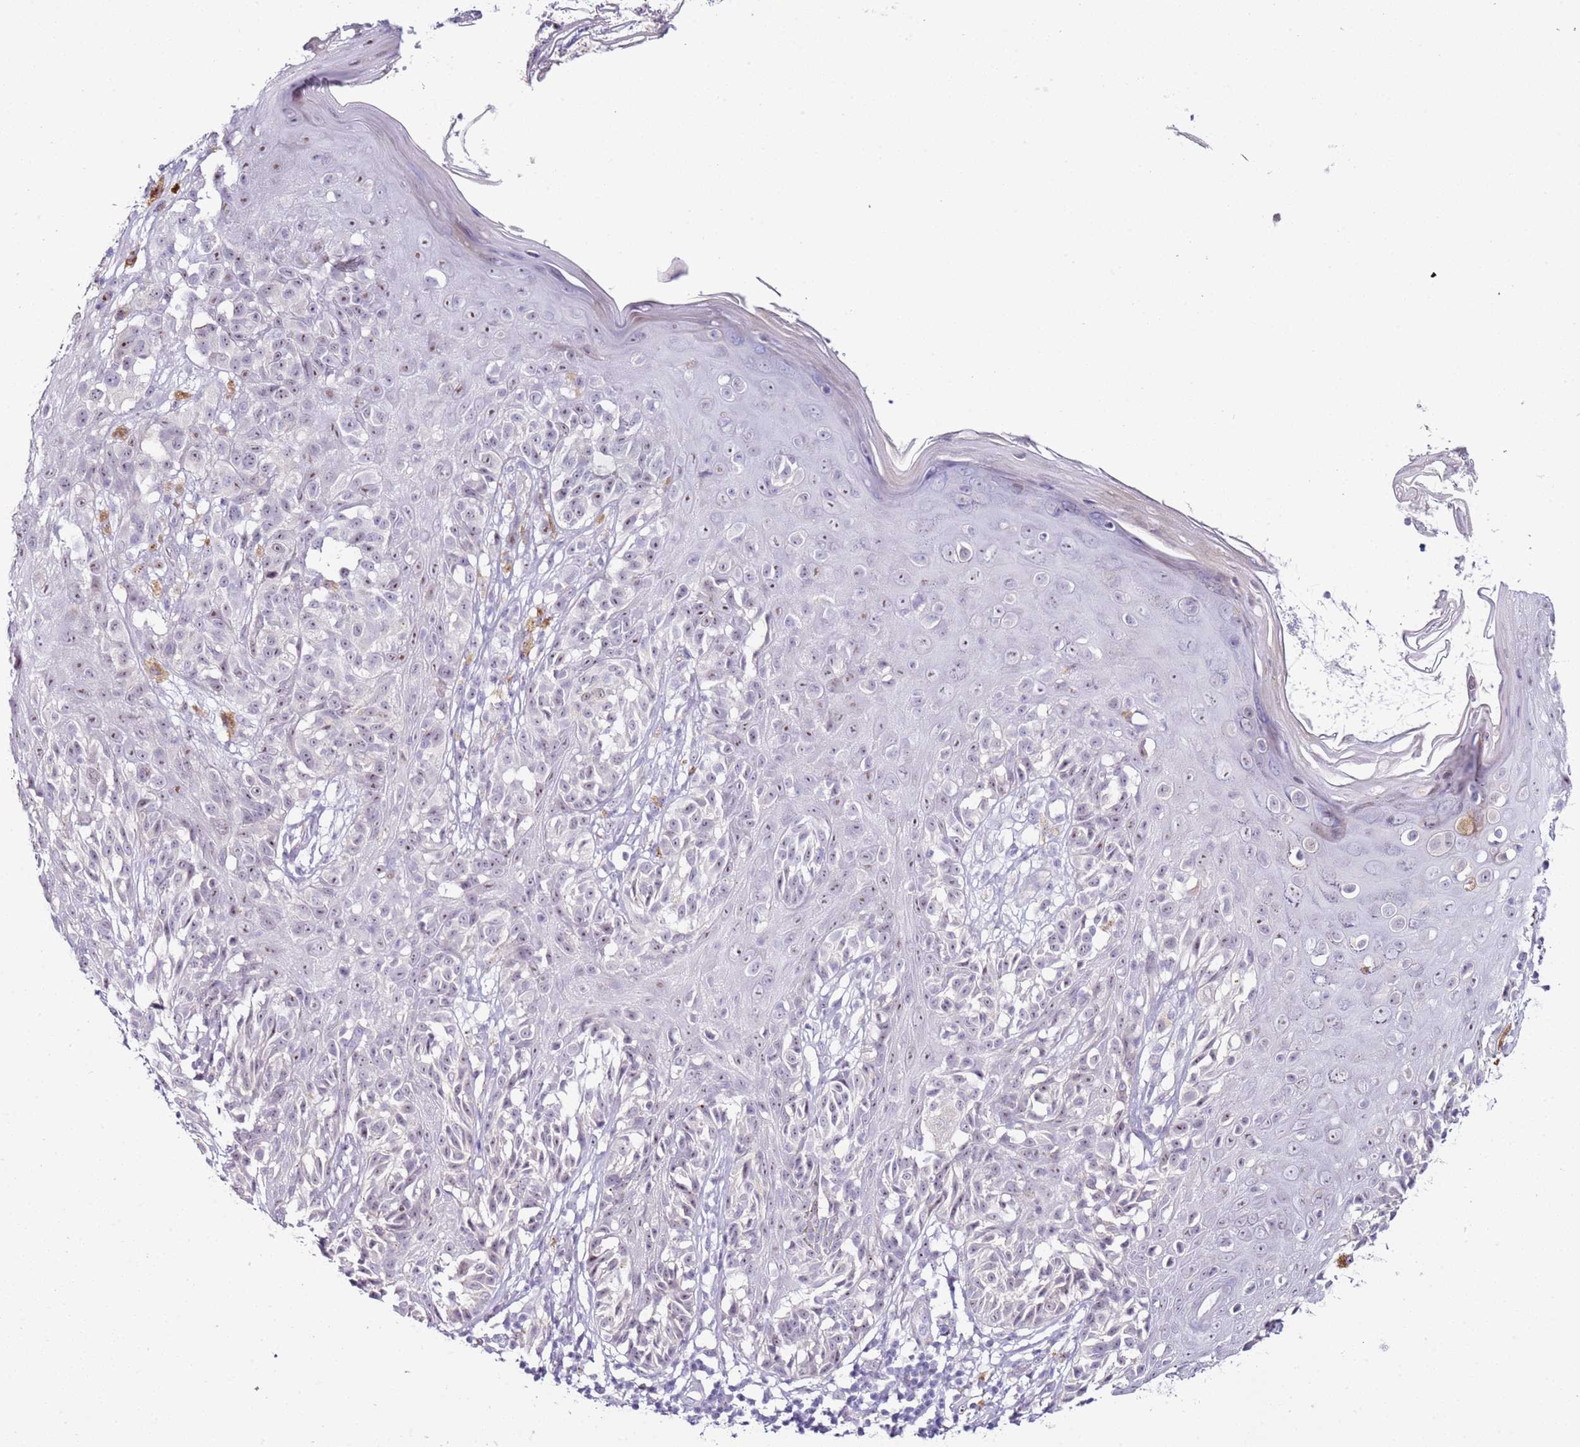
{"staining": {"intensity": "weak", "quantity": "25%-75%", "location": "nuclear"}, "tissue": "melanoma", "cell_type": "Tumor cells", "image_type": "cancer", "snomed": [{"axis": "morphology", "description": "Malignant melanoma, NOS"}, {"axis": "topography", "description": "Skin"}], "caption": "Melanoma stained with DAB IHC reveals low levels of weak nuclear expression in about 25%-75% of tumor cells.", "gene": "HGD", "patient": {"sex": "male", "age": 38}}